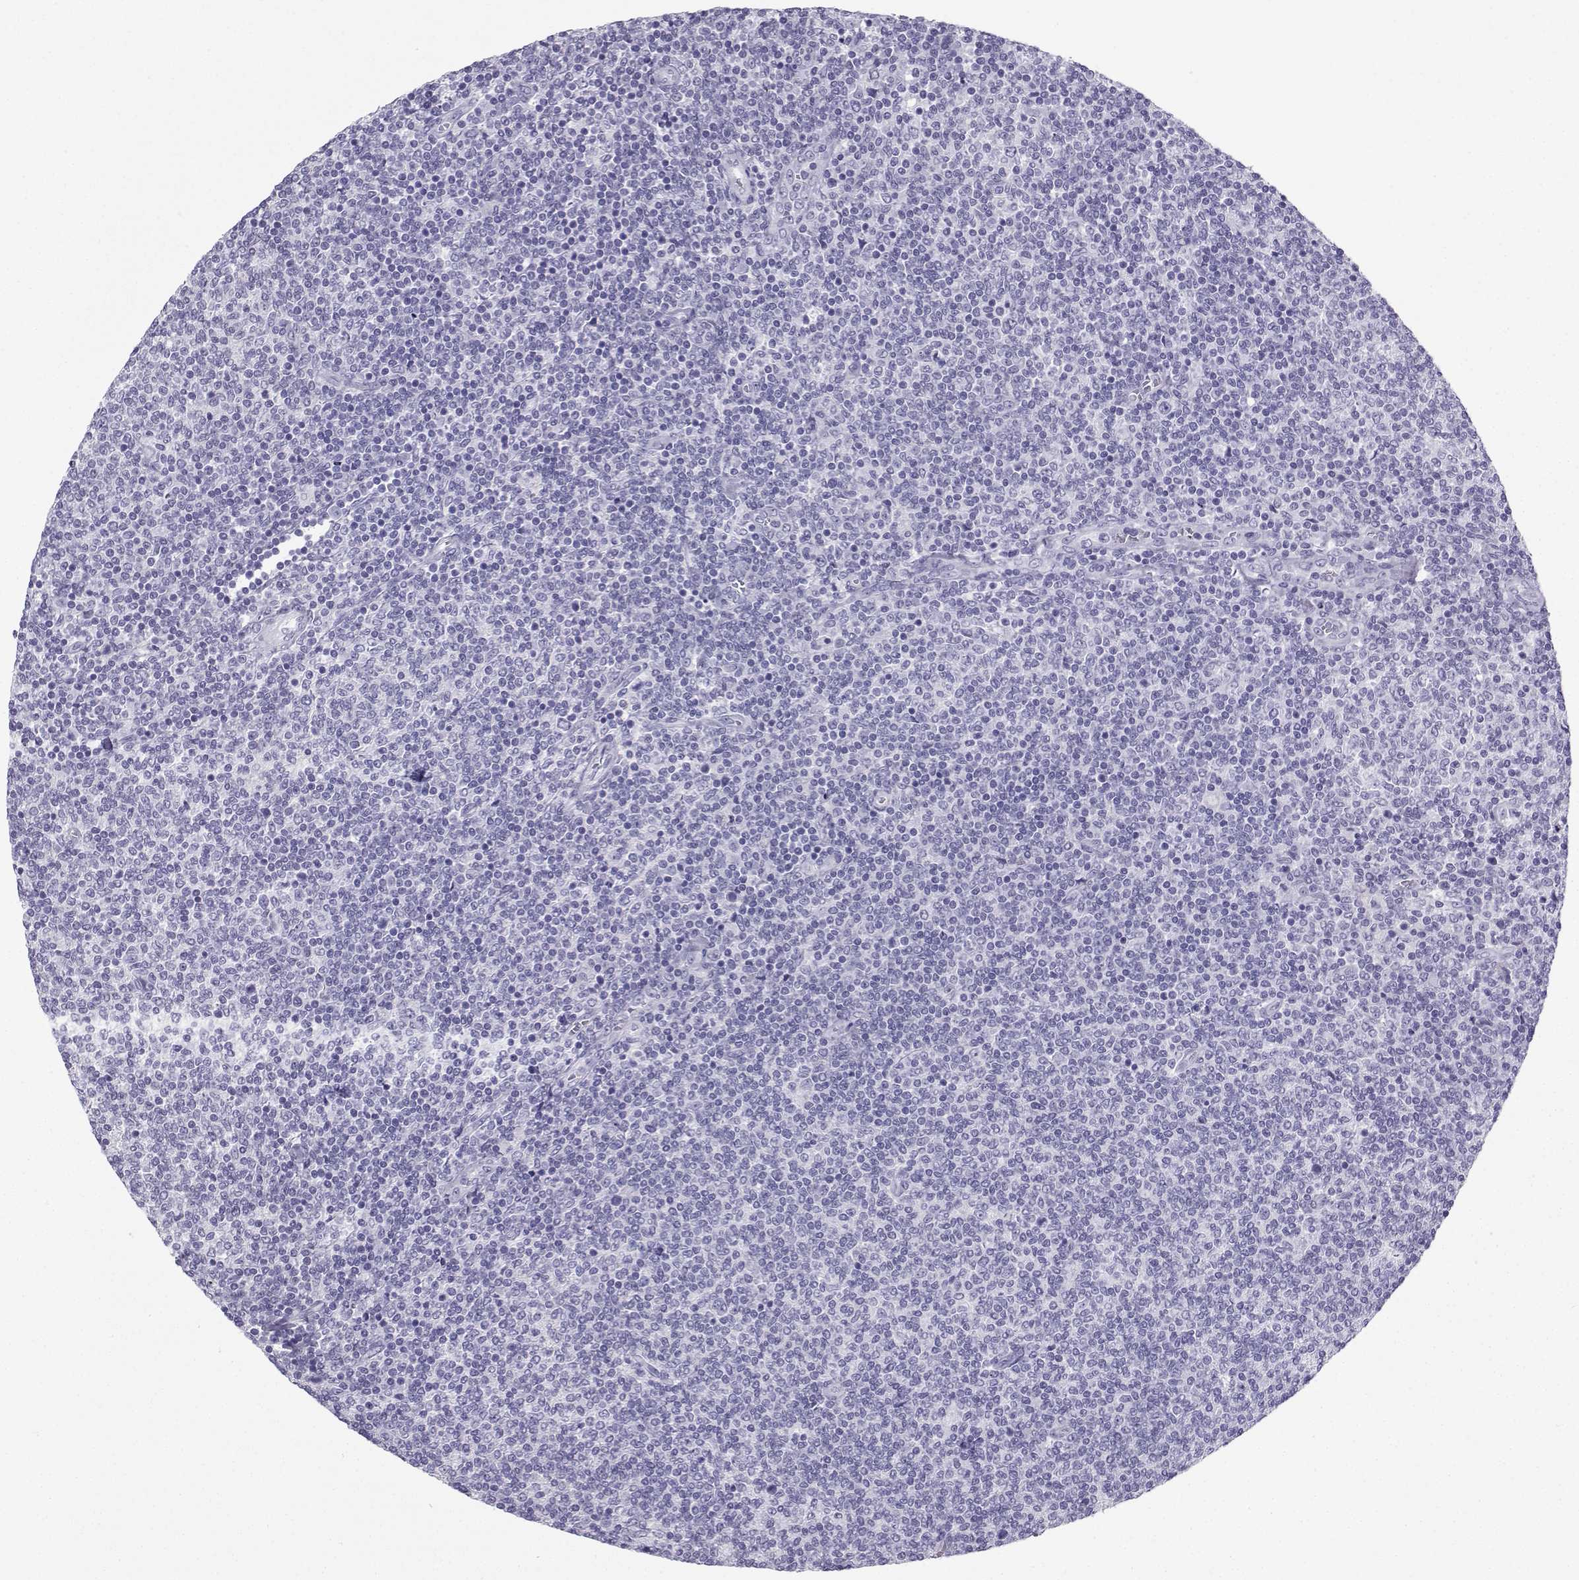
{"staining": {"intensity": "negative", "quantity": "none", "location": "none"}, "tissue": "lymphoma", "cell_type": "Tumor cells", "image_type": "cancer", "snomed": [{"axis": "morphology", "description": "Malignant lymphoma, non-Hodgkin's type, Low grade"}, {"axis": "topography", "description": "Lymph node"}], "caption": "A histopathology image of human low-grade malignant lymphoma, non-Hodgkin's type is negative for staining in tumor cells.", "gene": "ZBTB8B", "patient": {"sex": "male", "age": 52}}